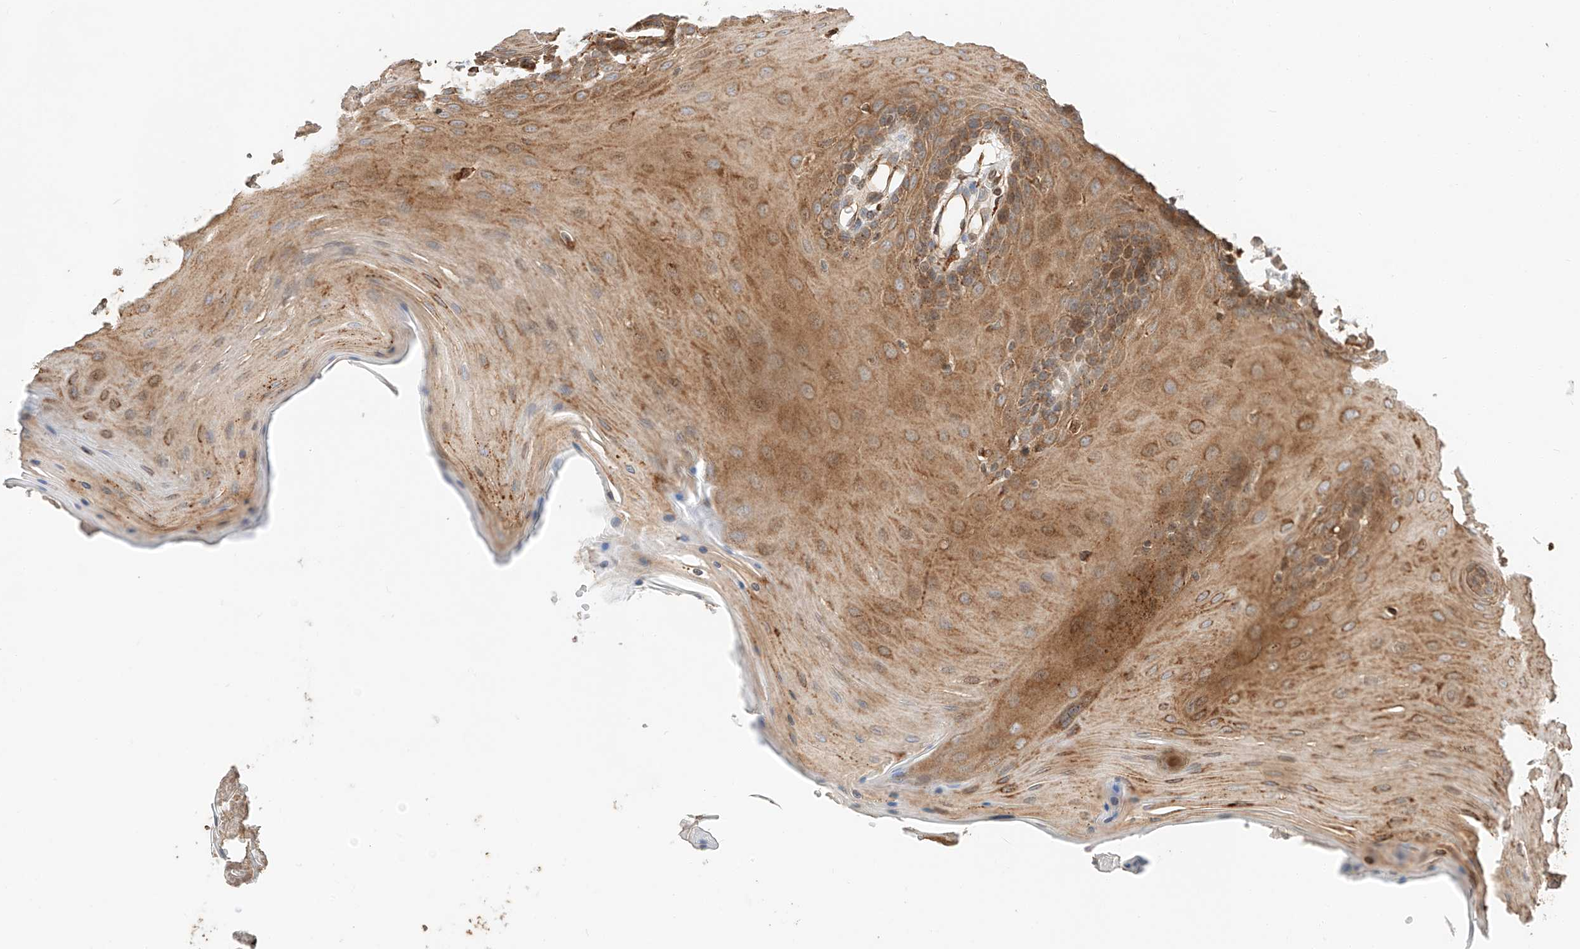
{"staining": {"intensity": "moderate", "quantity": ">75%", "location": "cytoplasmic/membranous"}, "tissue": "oral mucosa", "cell_type": "Squamous epithelial cells", "image_type": "normal", "snomed": [{"axis": "morphology", "description": "Normal tissue, NOS"}, {"axis": "morphology", "description": "Squamous cell carcinoma, NOS"}, {"axis": "topography", "description": "Skeletal muscle"}, {"axis": "topography", "description": "Oral tissue"}, {"axis": "topography", "description": "Salivary gland"}, {"axis": "topography", "description": "Head-Neck"}], "caption": "Moderate cytoplasmic/membranous expression is present in about >75% of squamous epithelial cells in benign oral mucosa. Ihc stains the protein of interest in brown and the nuclei are stained blue.", "gene": "ZNF84", "patient": {"sex": "male", "age": 54}}